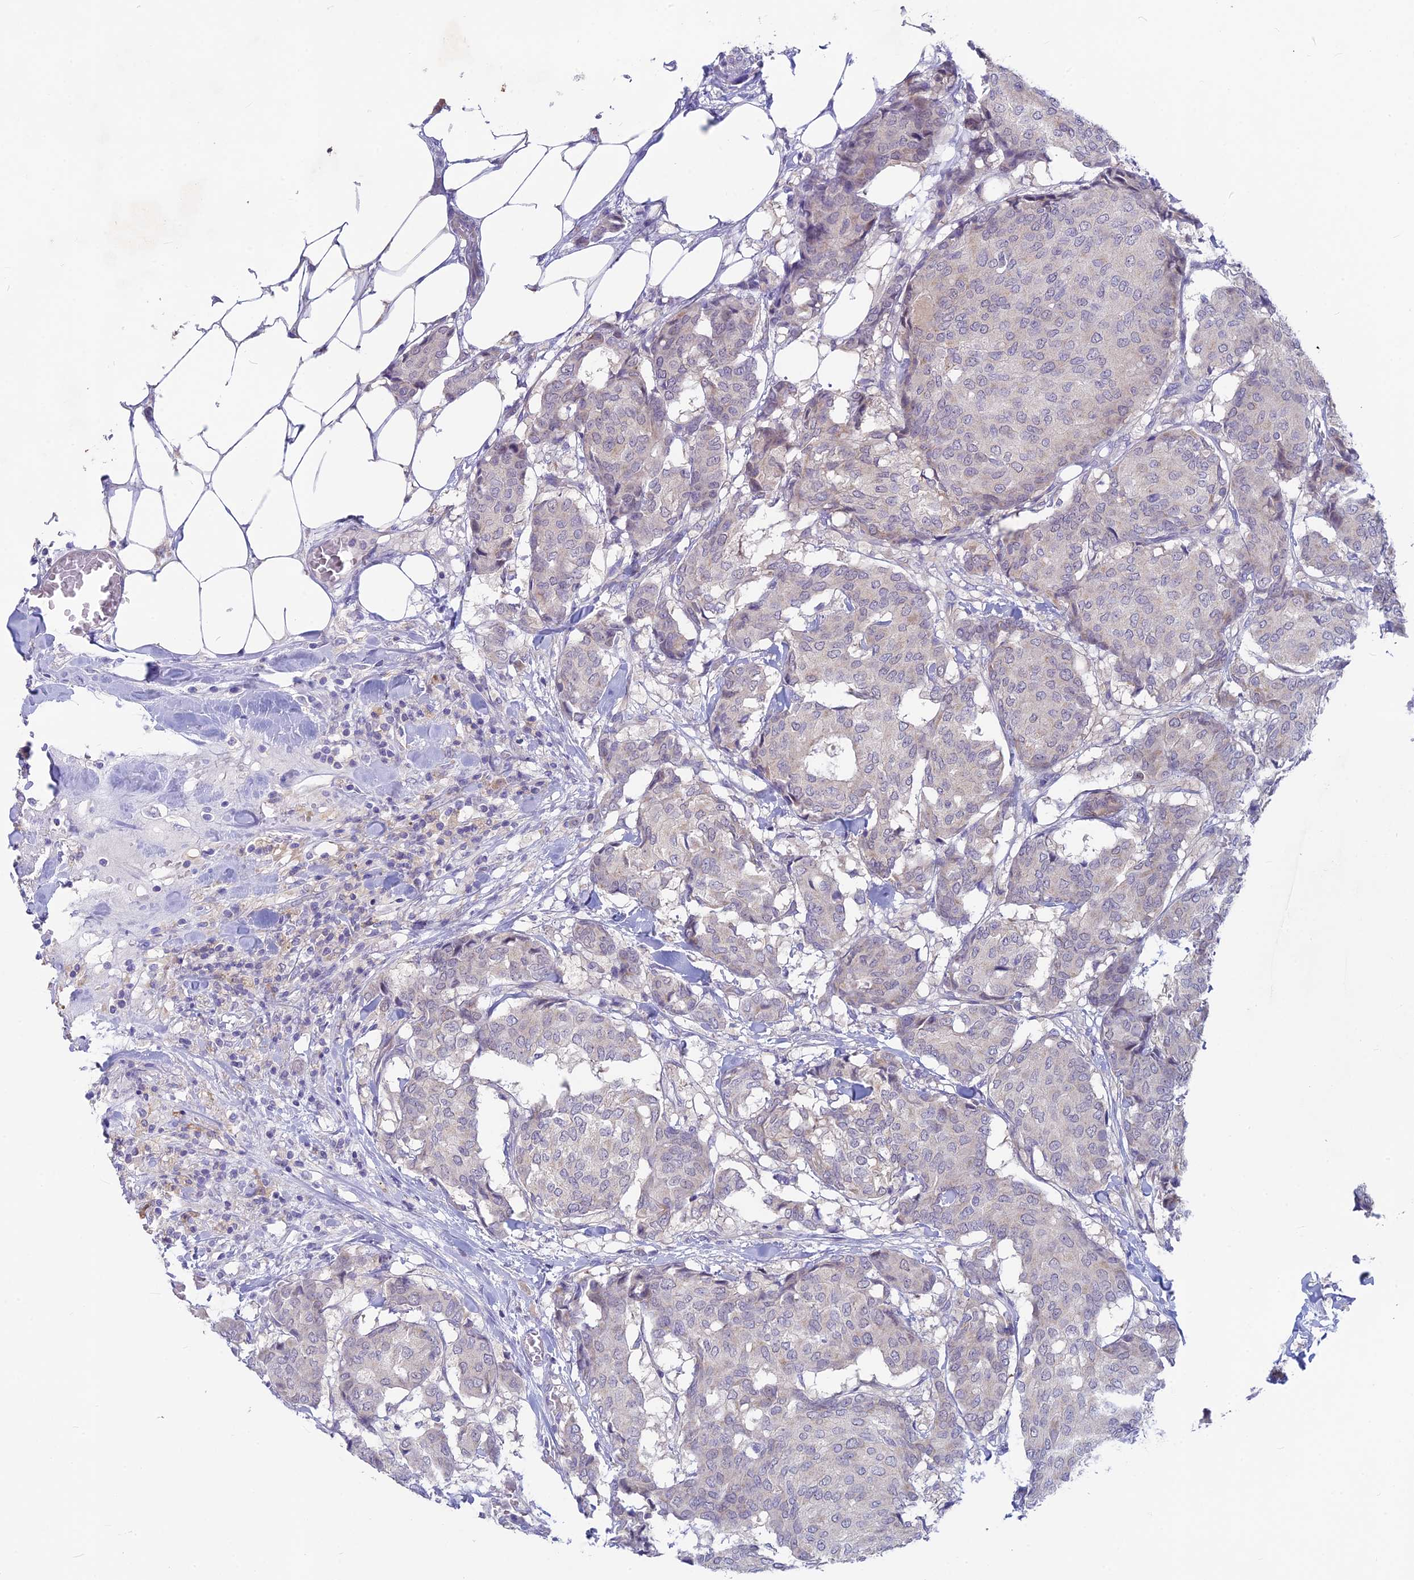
{"staining": {"intensity": "negative", "quantity": "none", "location": "none"}, "tissue": "breast cancer", "cell_type": "Tumor cells", "image_type": "cancer", "snomed": [{"axis": "morphology", "description": "Duct carcinoma"}, {"axis": "topography", "description": "Breast"}], "caption": "High magnification brightfield microscopy of breast cancer (invasive ductal carcinoma) stained with DAB (3,3'-diaminobenzidine) (brown) and counterstained with hematoxylin (blue): tumor cells show no significant positivity. (DAB immunohistochemistry visualized using brightfield microscopy, high magnification).", "gene": "SNTN", "patient": {"sex": "female", "age": 75}}